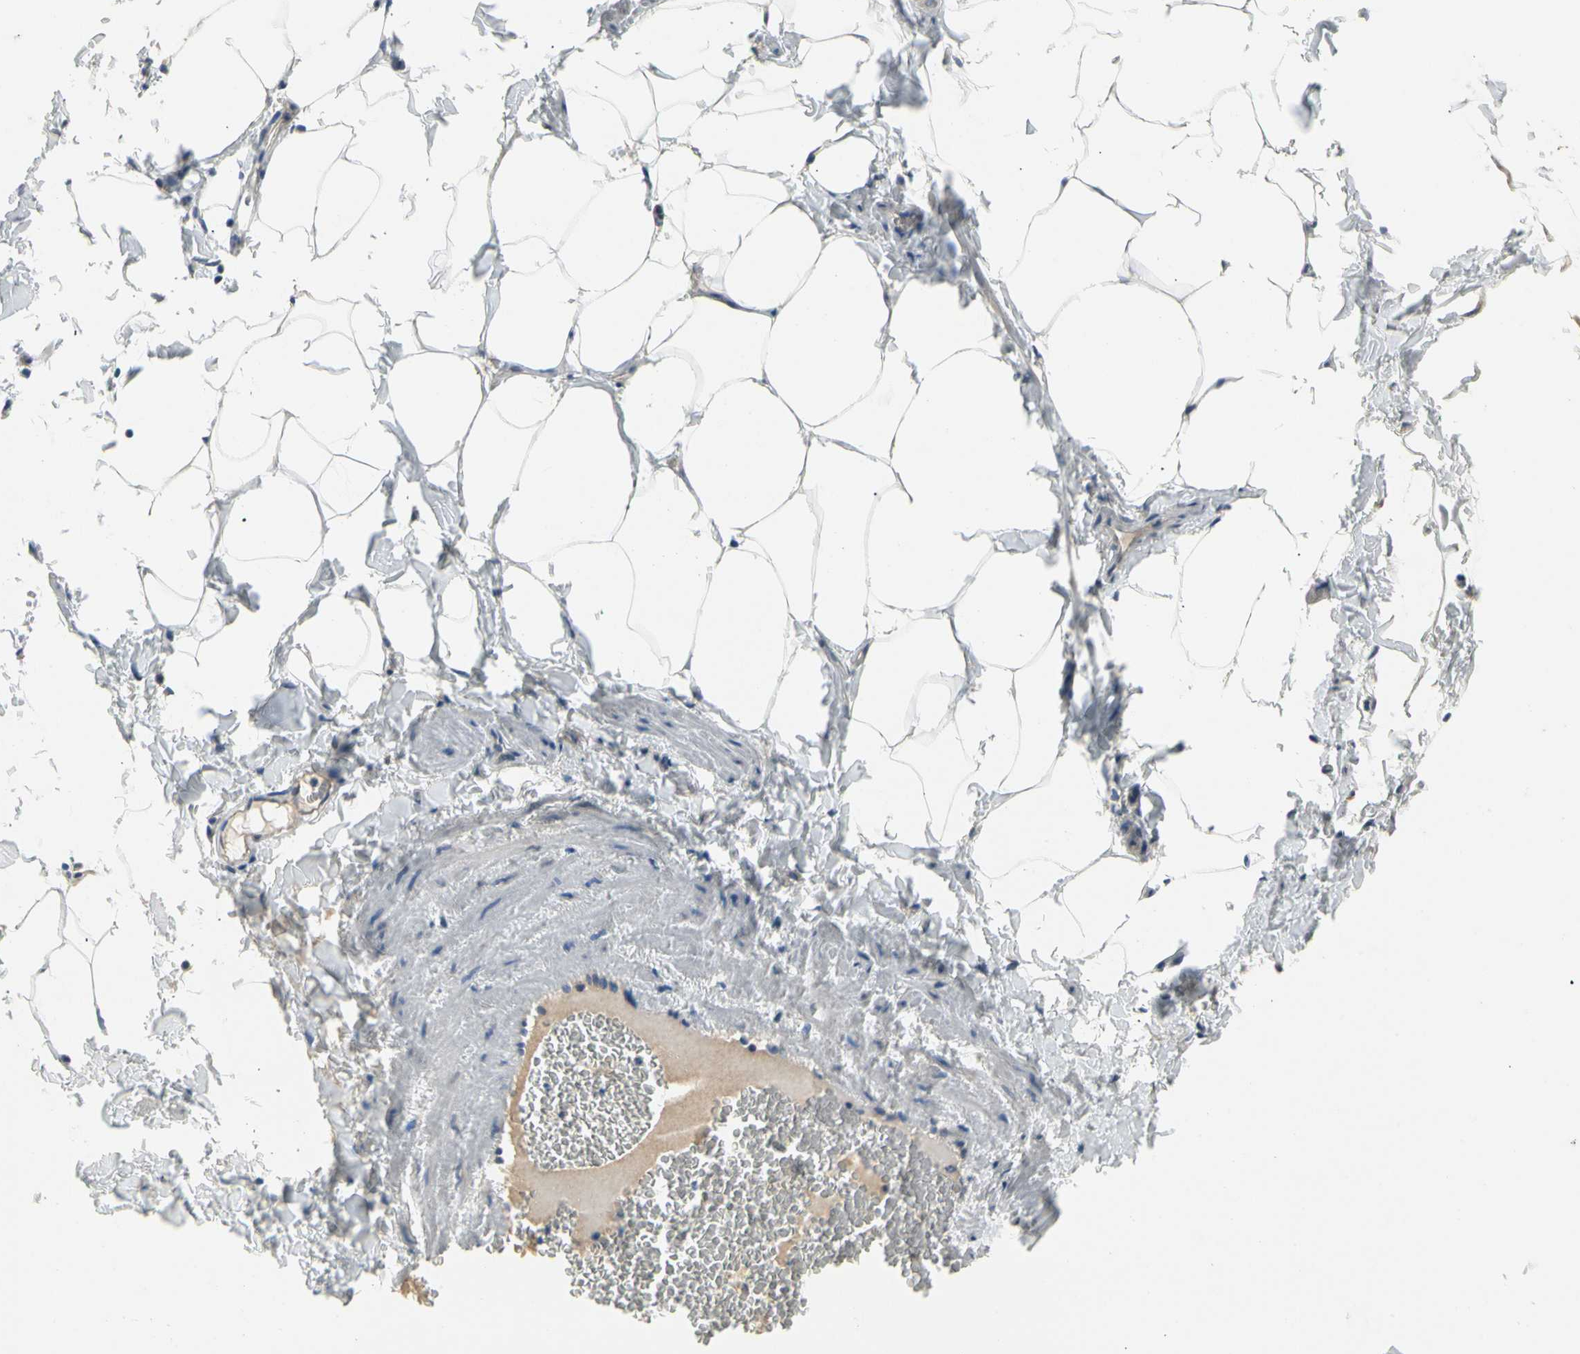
{"staining": {"intensity": "negative", "quantity": "none", "location": "none"}, "tissue": "adipose tissue", "cell_type": "Adipocytes", "image_type": "normal", "snomed": [{"axis": "morphology", "description": "Normal tissue, NOS"}, {"axis": "topography", "description": "Vascular tissue"}], "caption": "Adipocytes show no significant staining in unremarkable adipose tissue. The staining was performed using DAB (3,3'-diaminobenzidine) to visualize the protein expression in brown, while the nuclei were stained in blue with hematoxylin (Magnification: 20x).", "gene": "LGR6", "patient": {"sex": "male", "age": 41}}